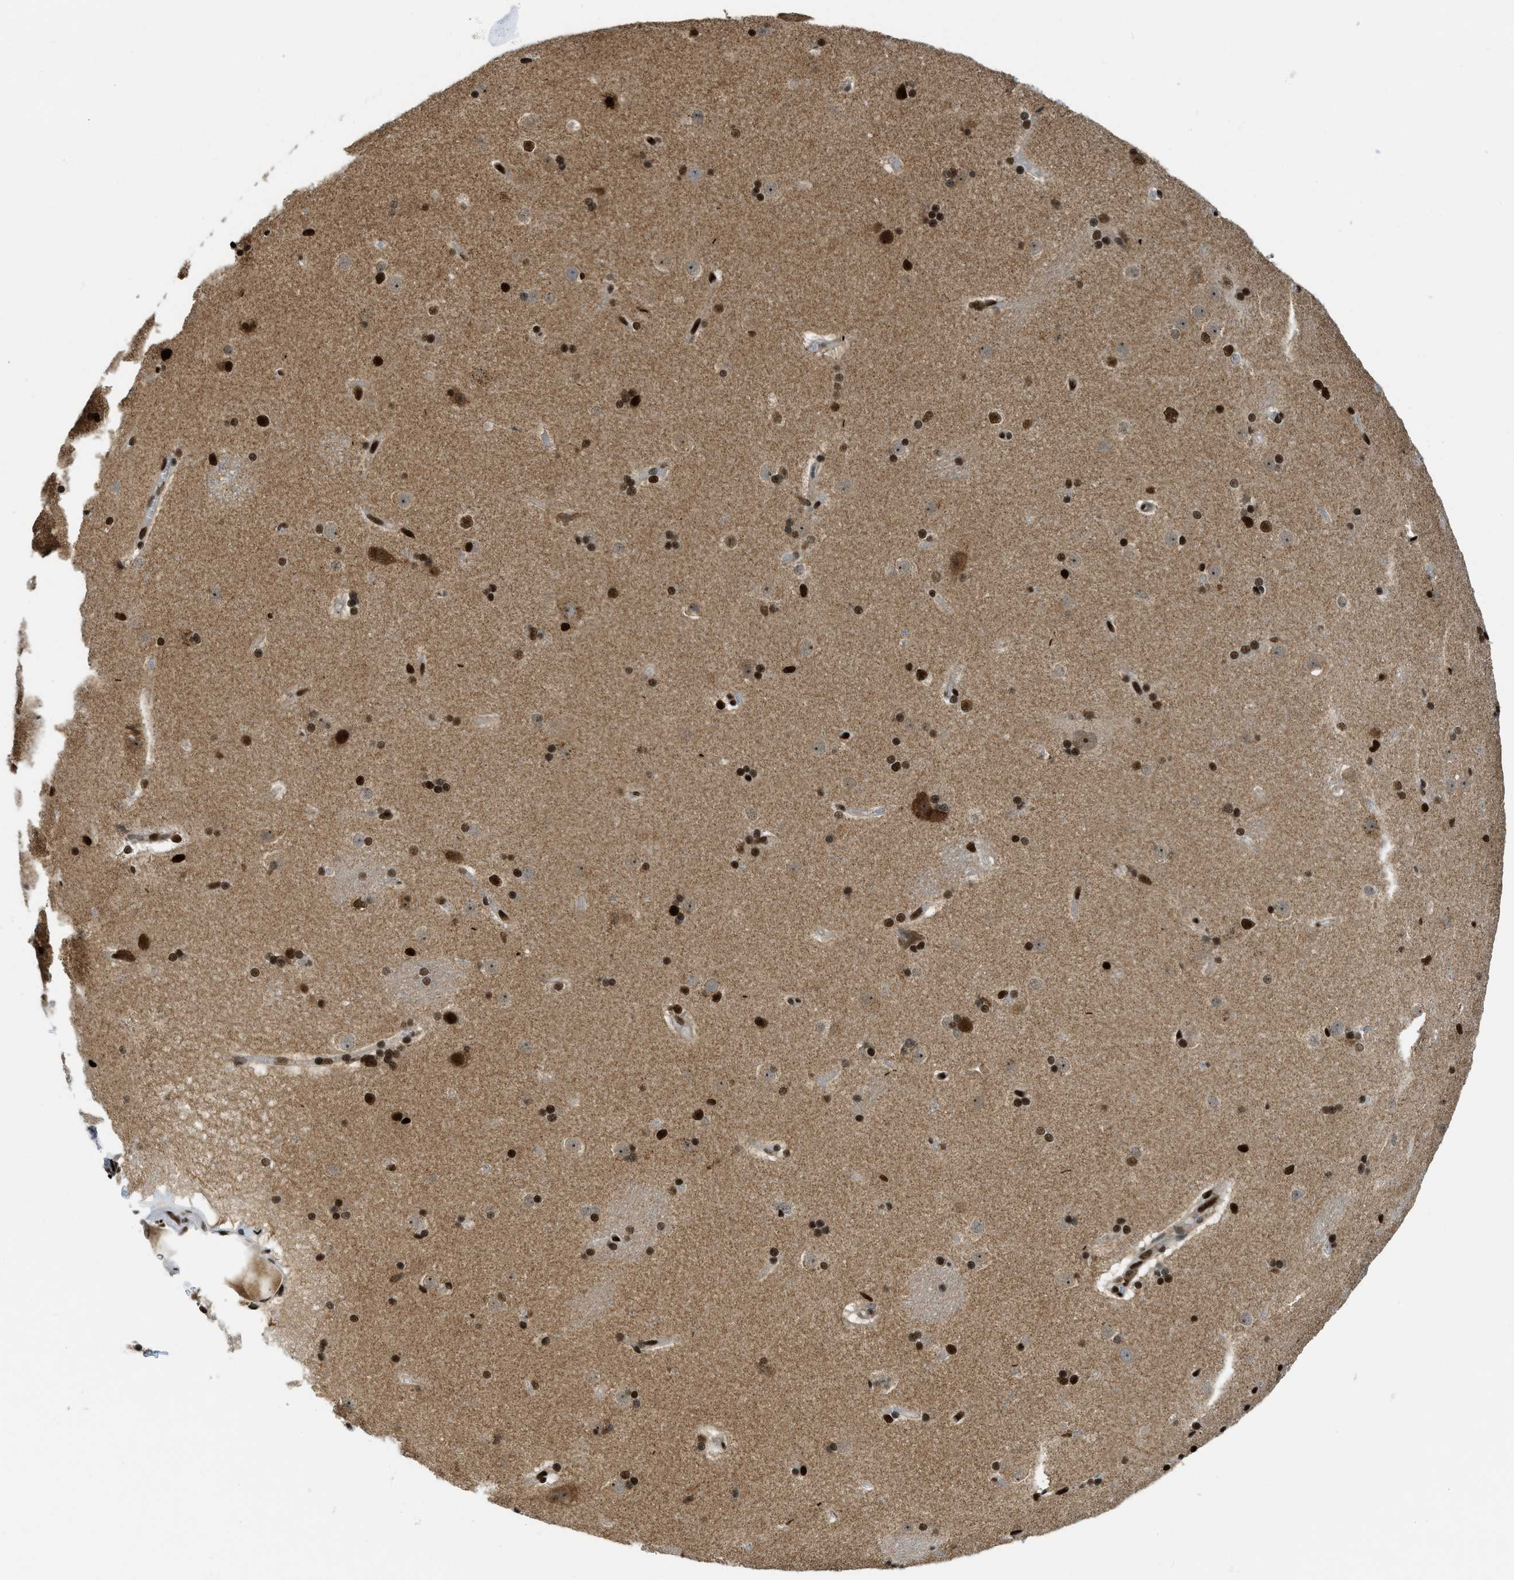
{"staining": {"intensity": "strong", "quantity": ">75%", "location": "nuclear"}, "tissue": "caudate", "cell_type": "Glial cells", "image_type": "normal", "snomed": [{"axis": "morphology", "description": "Normal tissue, NOS"}, {"axis": "topography", "description": "Lateral ventricle wall"}], "caption": "Protein staining of normal caudate displays strong nuclear positivity in approximately >75% of glial cells.", "gene": "RFX5", "patient": {"sex": "female", "age": 19}}